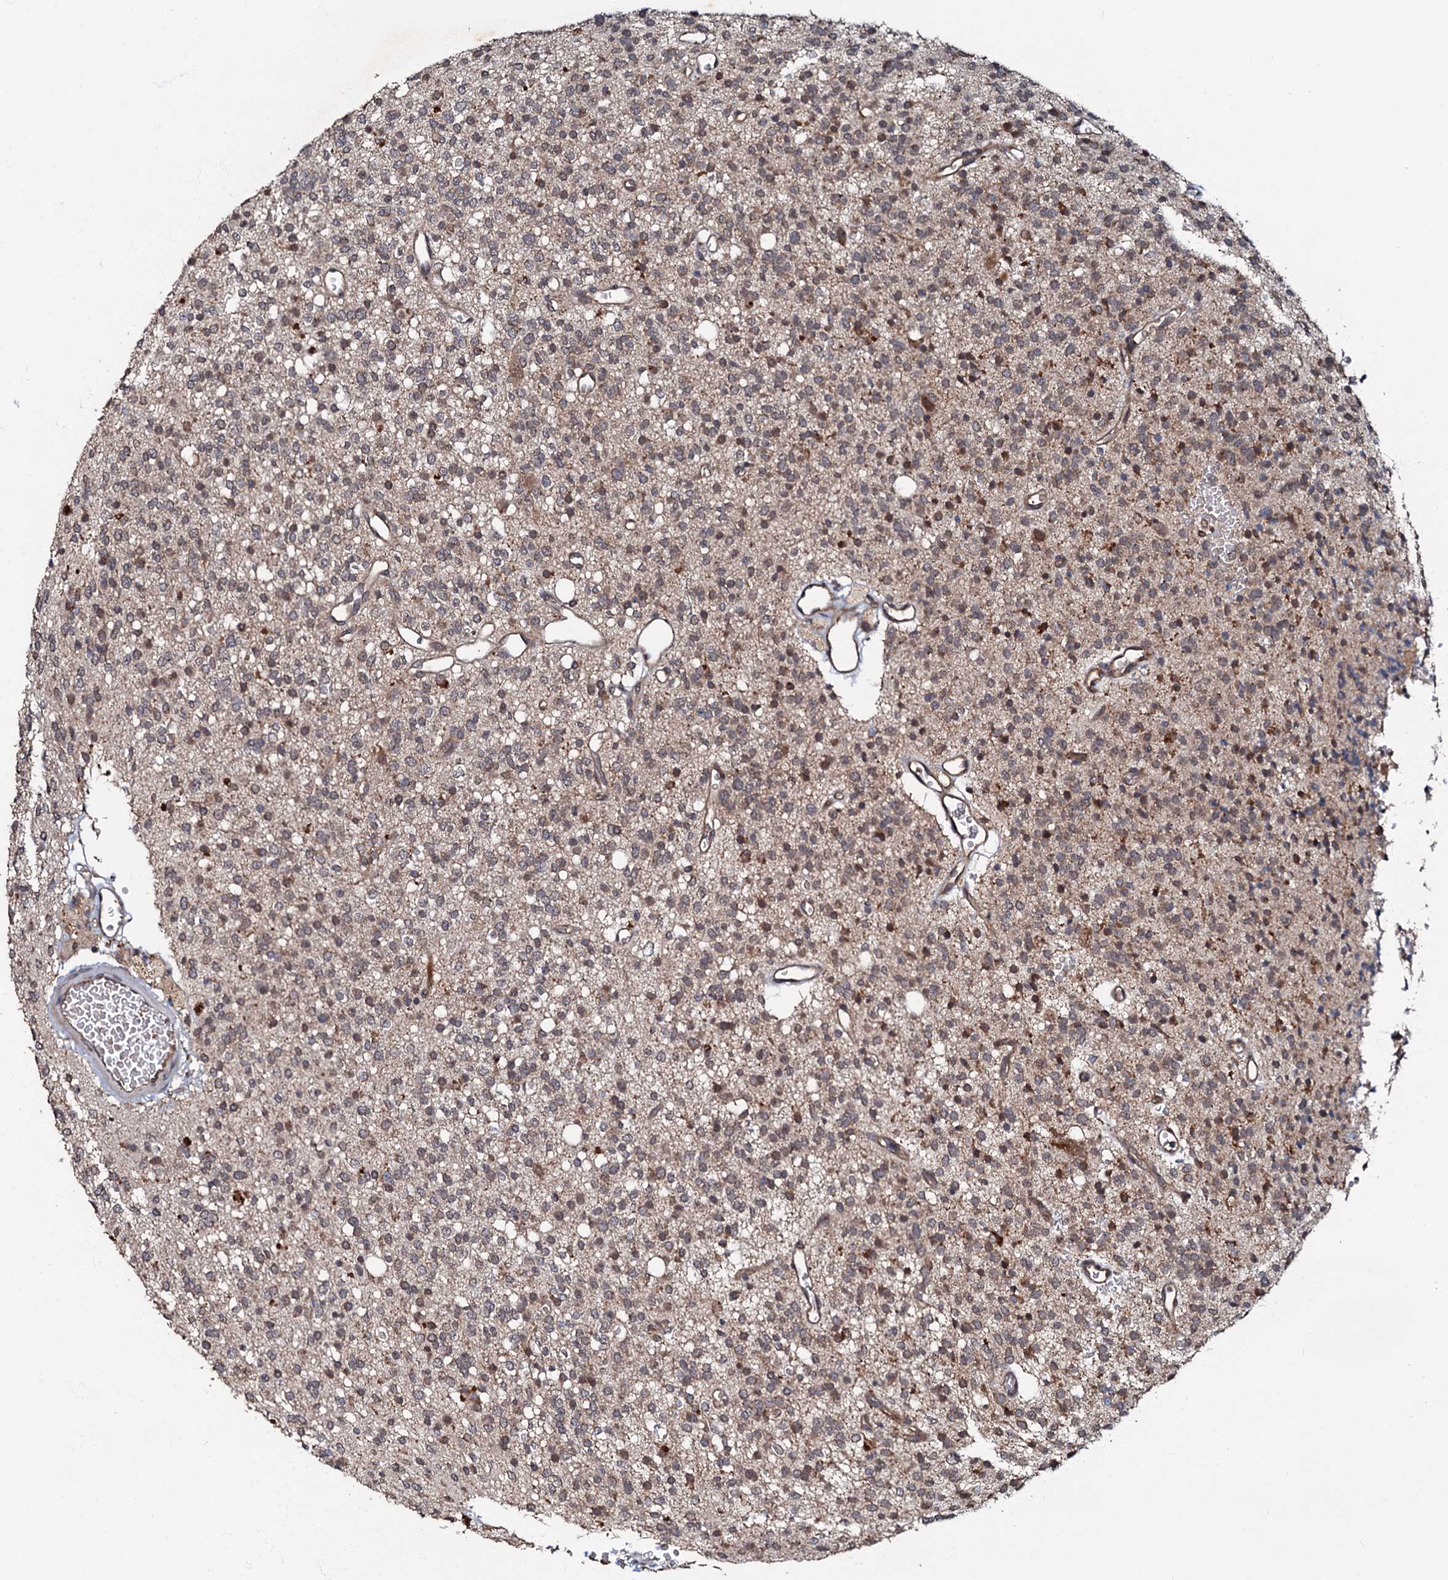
{"staining": {"intensity": "moderate", "quantity": "25%-75%", "location": "cytoplasmic/membranous,nuclear"}, "tissue": "glioma", "cell_type": "Tumor cells", "image_type": "cancer", "snomed": [{"axis": "morphology", "description": "Glioma, malignant, High grade"}, {"axis": "topography", "description": "Brain"}], "caption": "Glioma stained with DAB immunohistochemistry exhibits medium levels of moderate cytoplasmic/membranous and nuclear staining in about 25%-75% of tumor cells.", "gene": "MANSC4", "patient": {"sex": "male", "age": 34}}